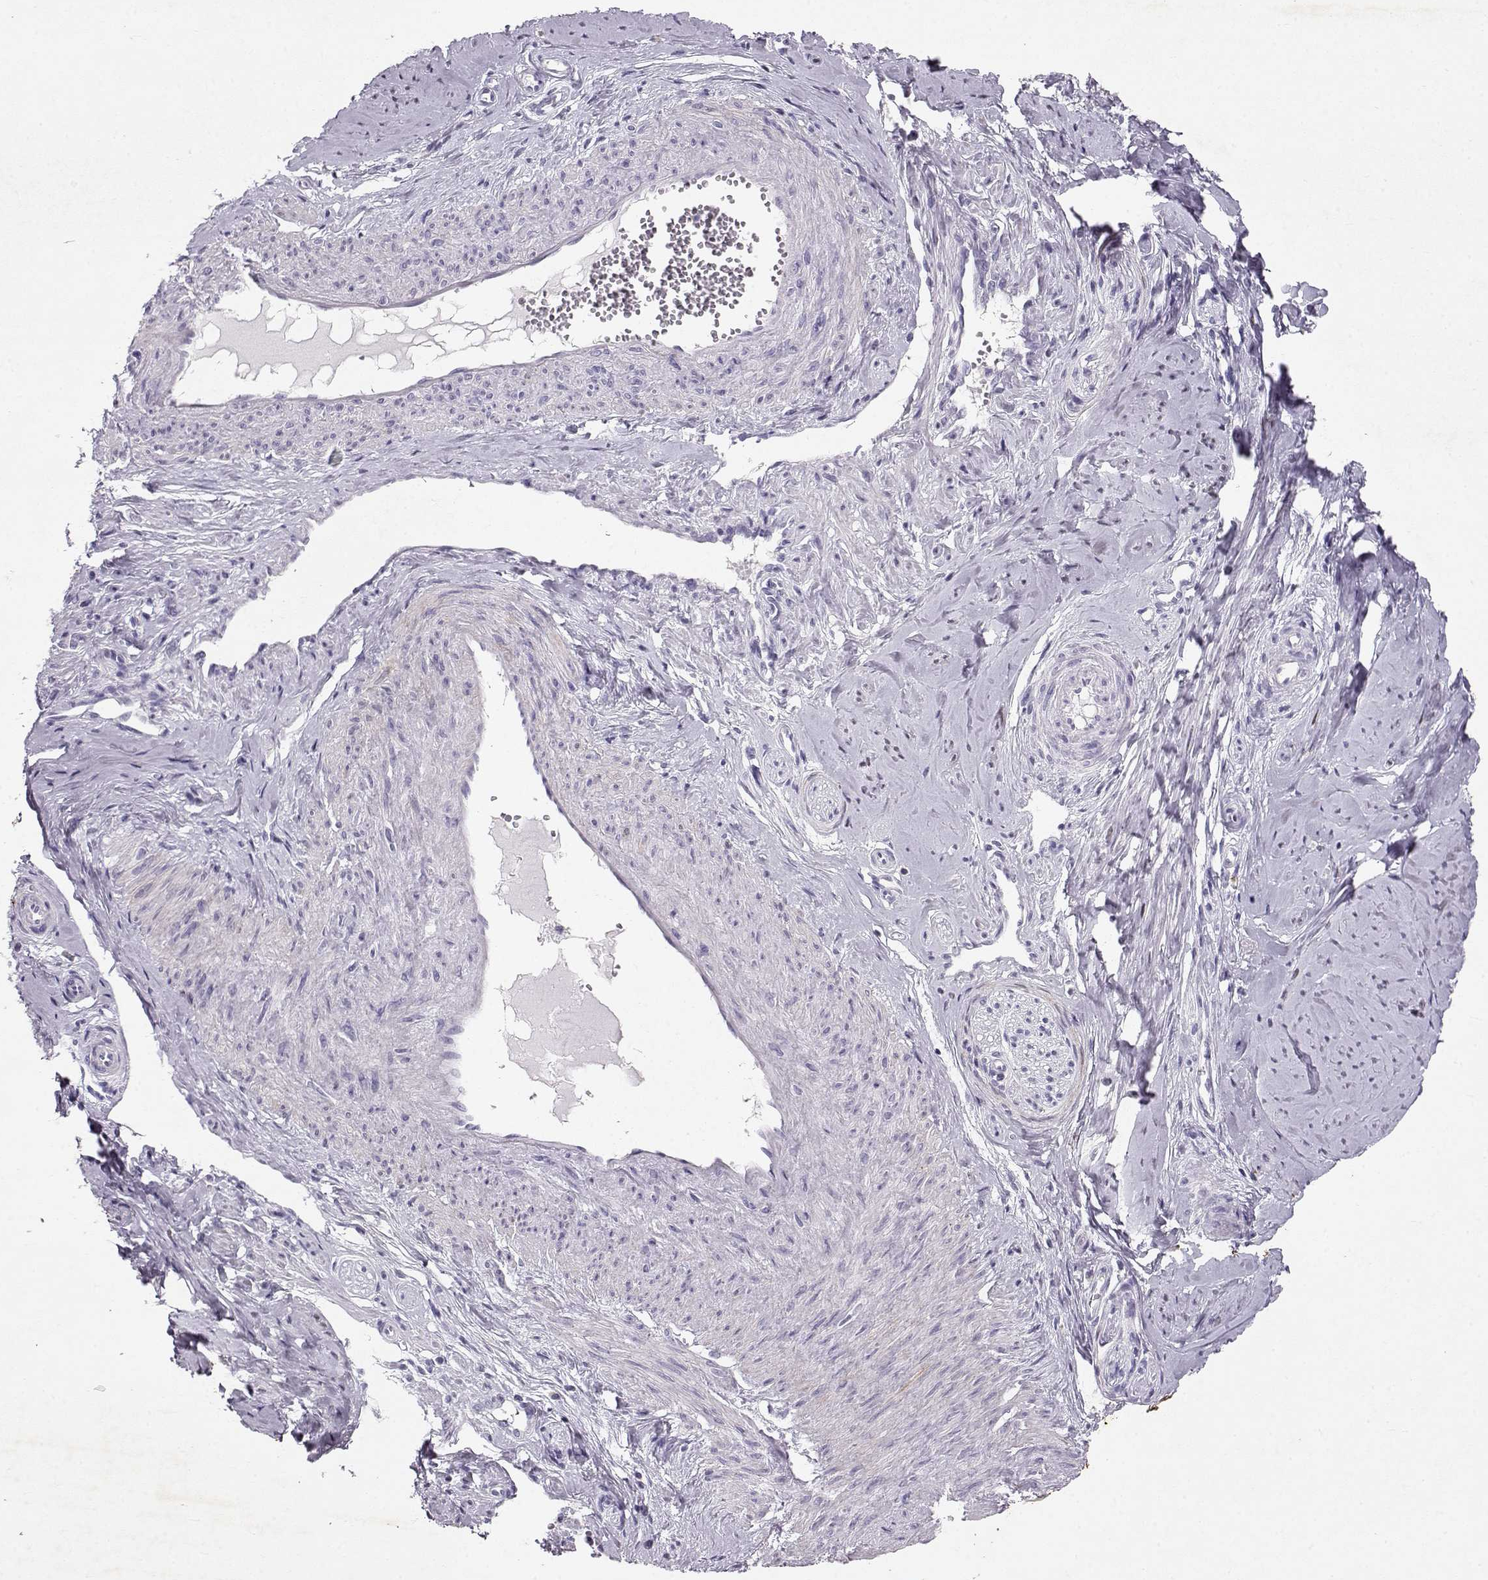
{"staining": {"intensity": "negative", "quantity": "none", "location": "none"}, "tissue": "smooth muscle", "cell_type": "Smooth muscle cells", "image_type": "normal", "snomed": [{"axis": "morphology", "description": "Normal tissue, NOS"}, {"axis": "topography", "description": "Smooth muscle"}], "caption": "High power microscopy micrograph of an IHC photomicrograph of normal smooth muscle, revealing no significant expression in smooth muscle cells. (DAB (3,3'-diaminobenzidine) immunohistochemistry (IHC) visualized using brightfield microscopy, high magnification).", "gene": "RD3", "patient": {"sex": "female", "age": 48}}